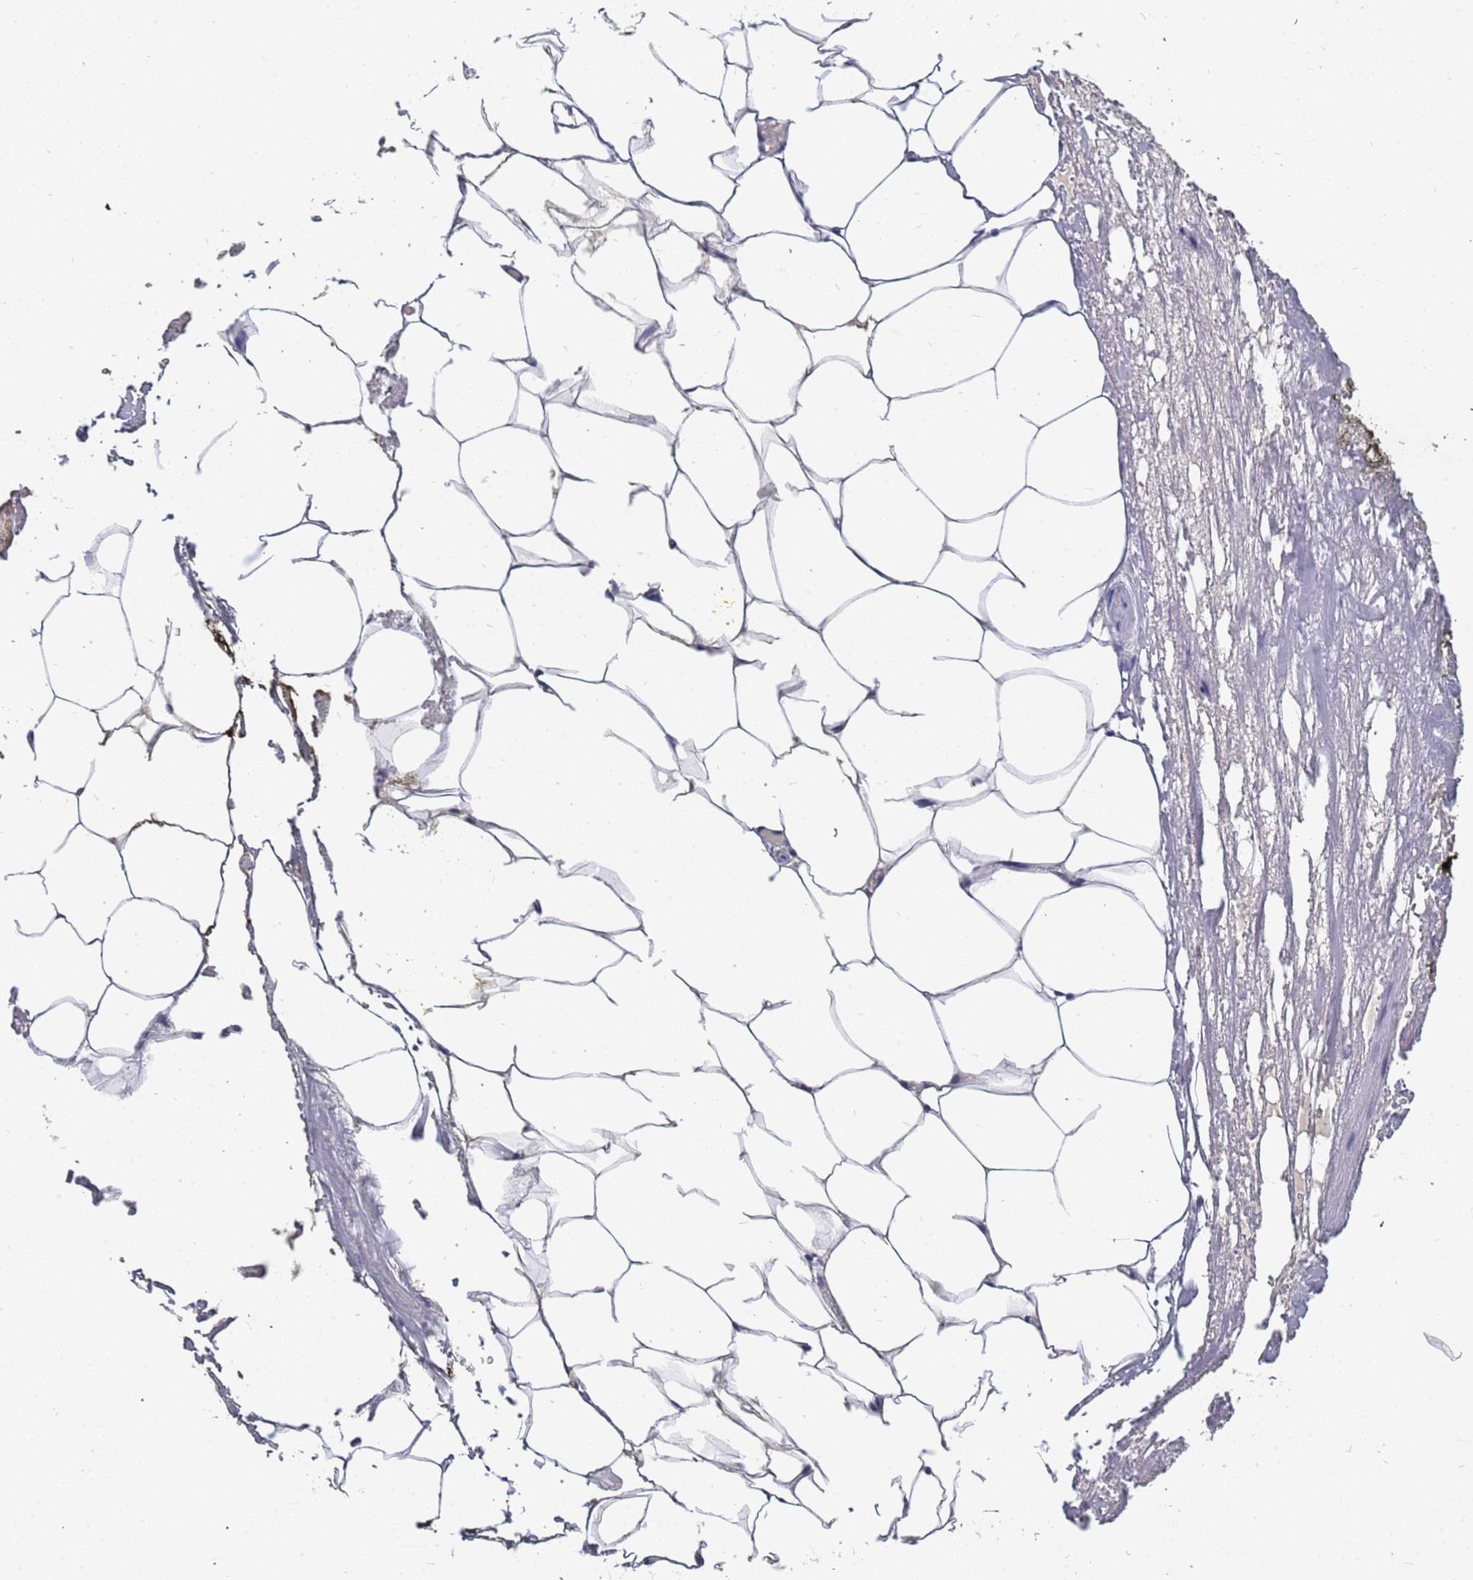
{"staining": {"intensity": "negative", "quantity": "none", "location": "none"}, "tissue": "adipose tissue", "cell_type": "Adipocytes", "image_type": "normal", "snomed": [{"axis": "morphology", "description": "Normal tissue, NOS"}, {"axis": "morphology", "description": "Adenocarcinoma, Low grade"}, {"axis": "topography", "description": "Prostate"}, {"axis": "topography", "description": "Peripheral nerve tissue"}], "caption": "A micrograph of adipose tissue stained for a protein exhibits no brown staining in adipocytes. (Stains: DAB (3,3'-diaminobenzidine) immunohistochemistry (IHC) with hematoxylin counter stain, Microscopy: brightfield microscopy at high magnification).", "gene": "TCEANC2", "patient": {"sex": "male", "age": 63}}